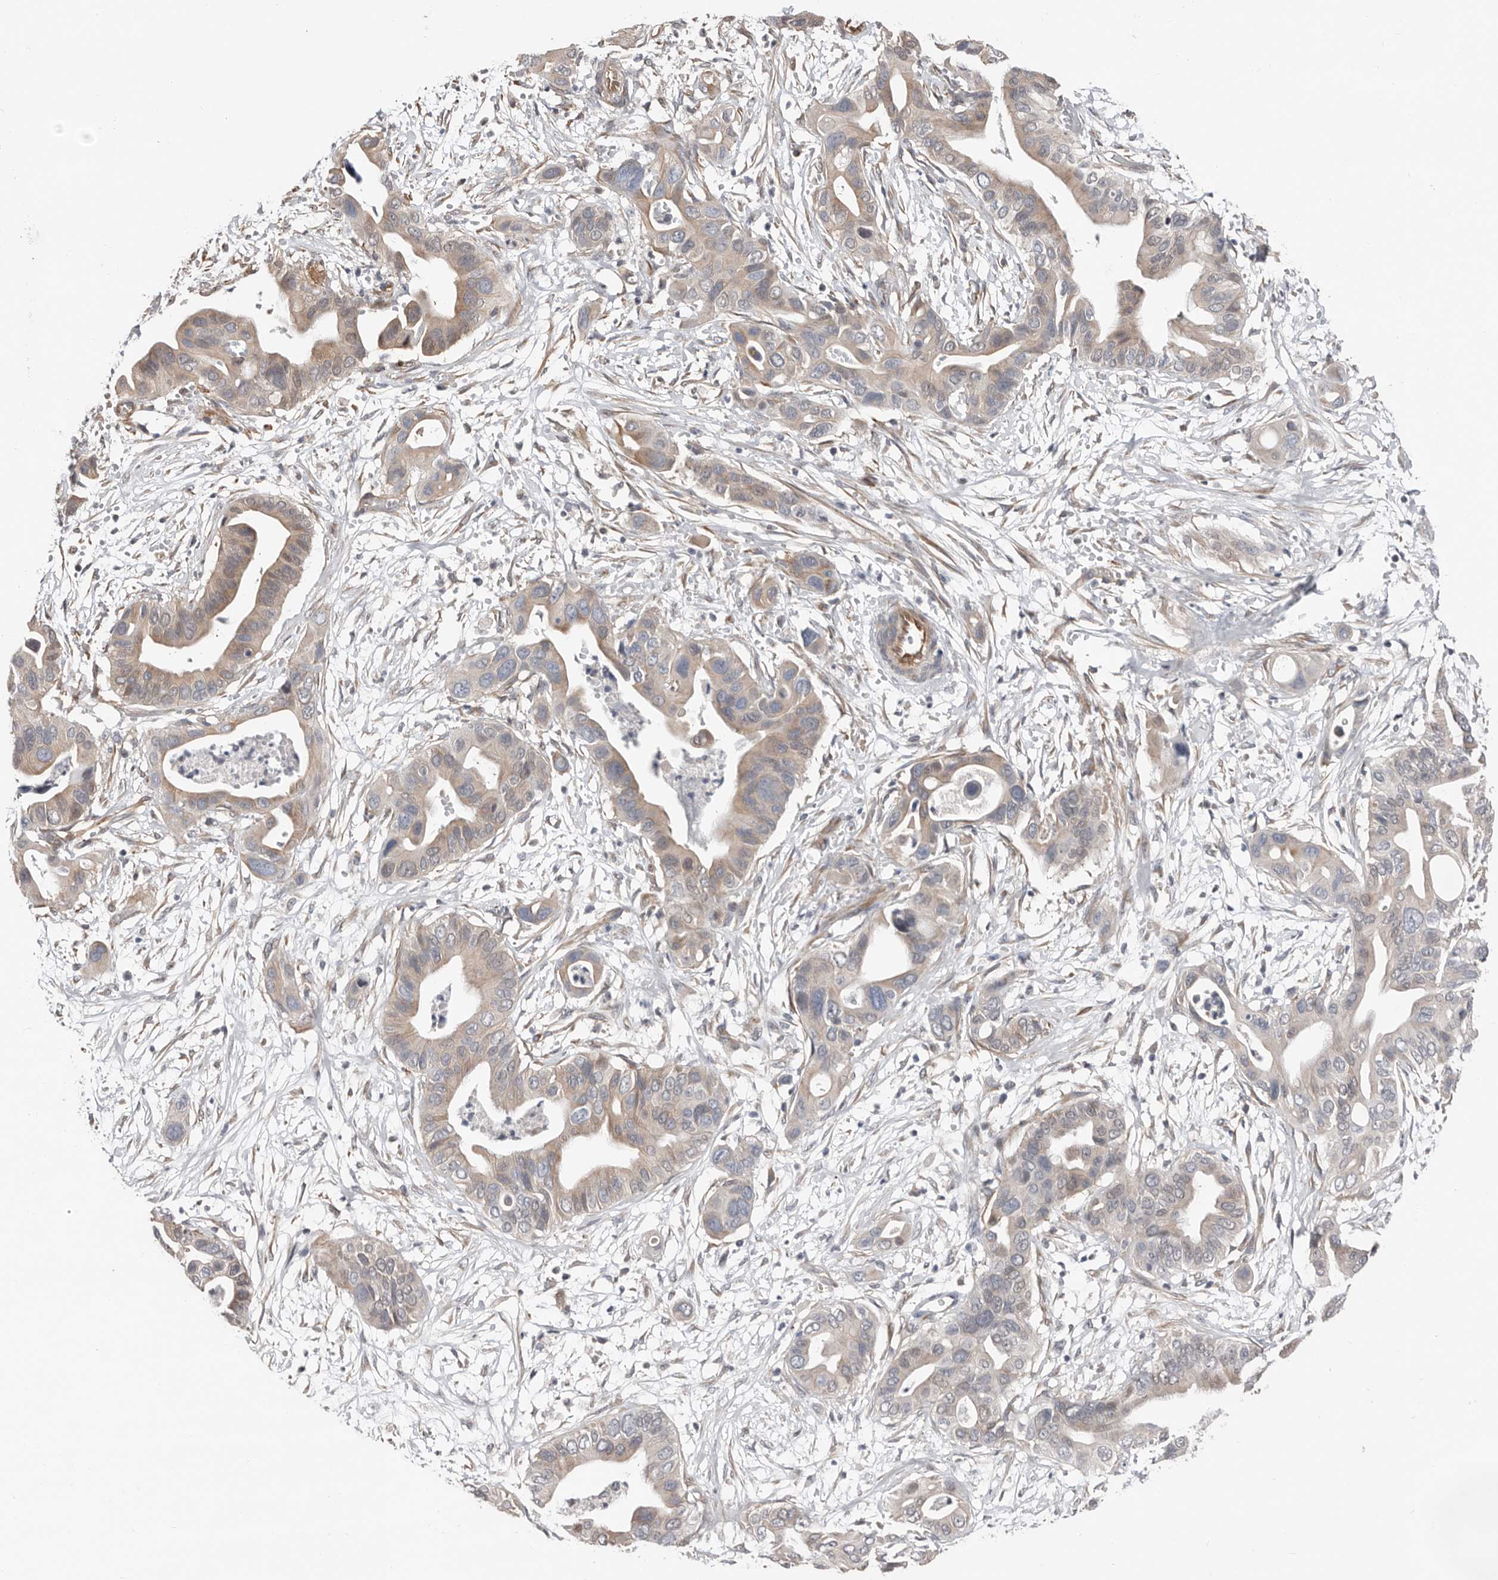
{"staining": {"intensity": "weak", "quantity": "25%-75%", "location": "cytoplasmic/membranous"}, "tissue": "pancreatic cancer", "cell_type": "Tumor cells", "image_type": "cancer", "snomed": [{"axis": "morphology", "description": "Adenocarcinoma, NOS"}, {"axis": "topography", "description": "Pancreas"}], "caption": "Human pancreatic cancer stained with a brown dye shows weak cytoplasmic/membranous positive expression in about 25%-75% of tumor cells.", "gene": "ASRGL1", "patient": {"sex": "male", "age": 66}}